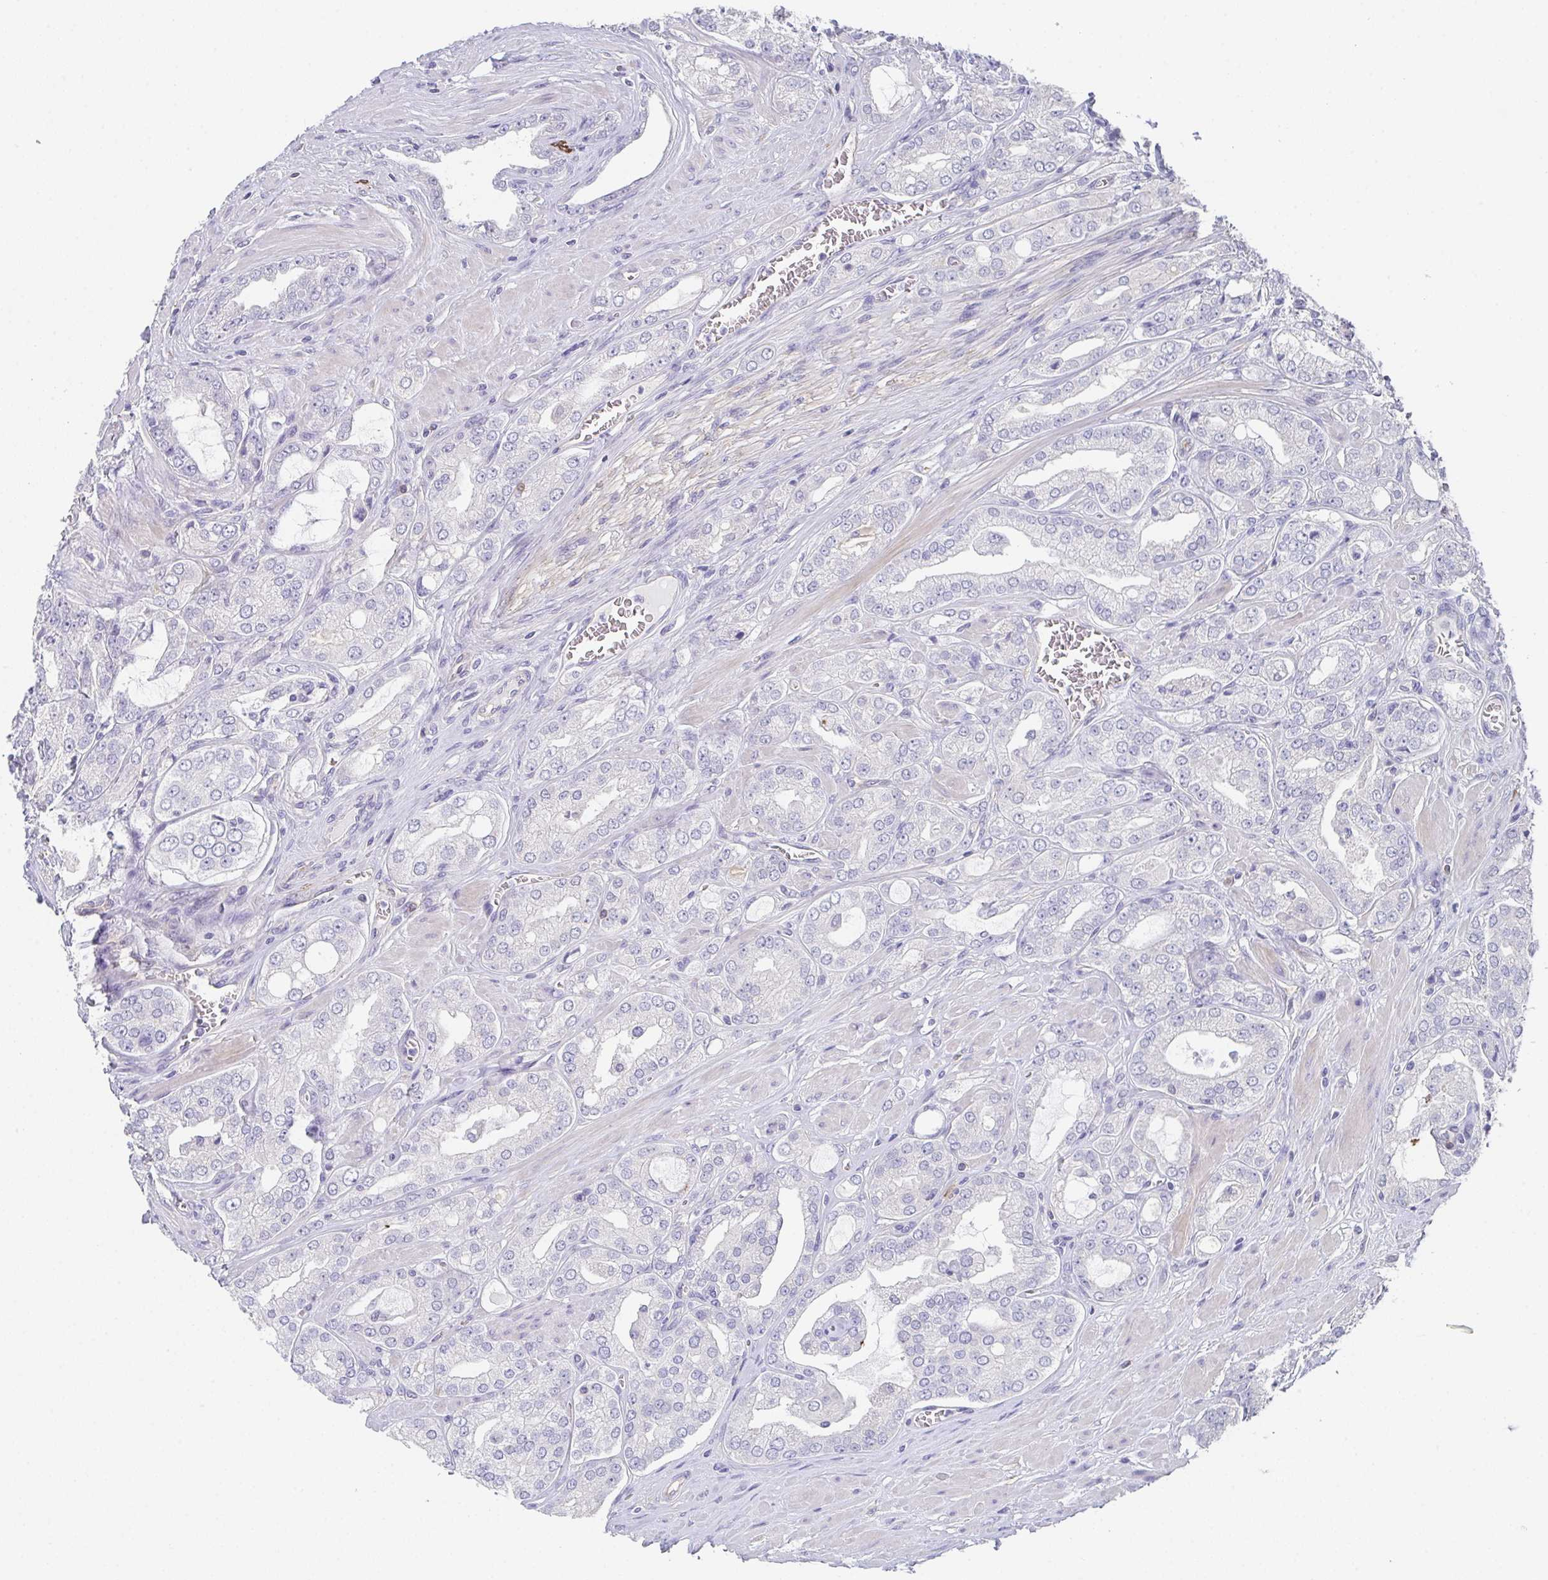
{"staining": {"intensity": "negative", "quantity": "none", "location": "none"}, "tissue": "prostate cancer", "cell_type": "Tumor cells", "image_type": "cancer", "snomed": [{"axis": "morphology", "description": "Adenocarcinoma, High grade"}, {"axis": "topography", "description": "Prostate"}], "caption": "Tumor cells show no significant protein staining in adenocarcinoma (high-grade) (prostate).", "gene": "DBN1", "patient": {"sex": "male", "age": 66}}